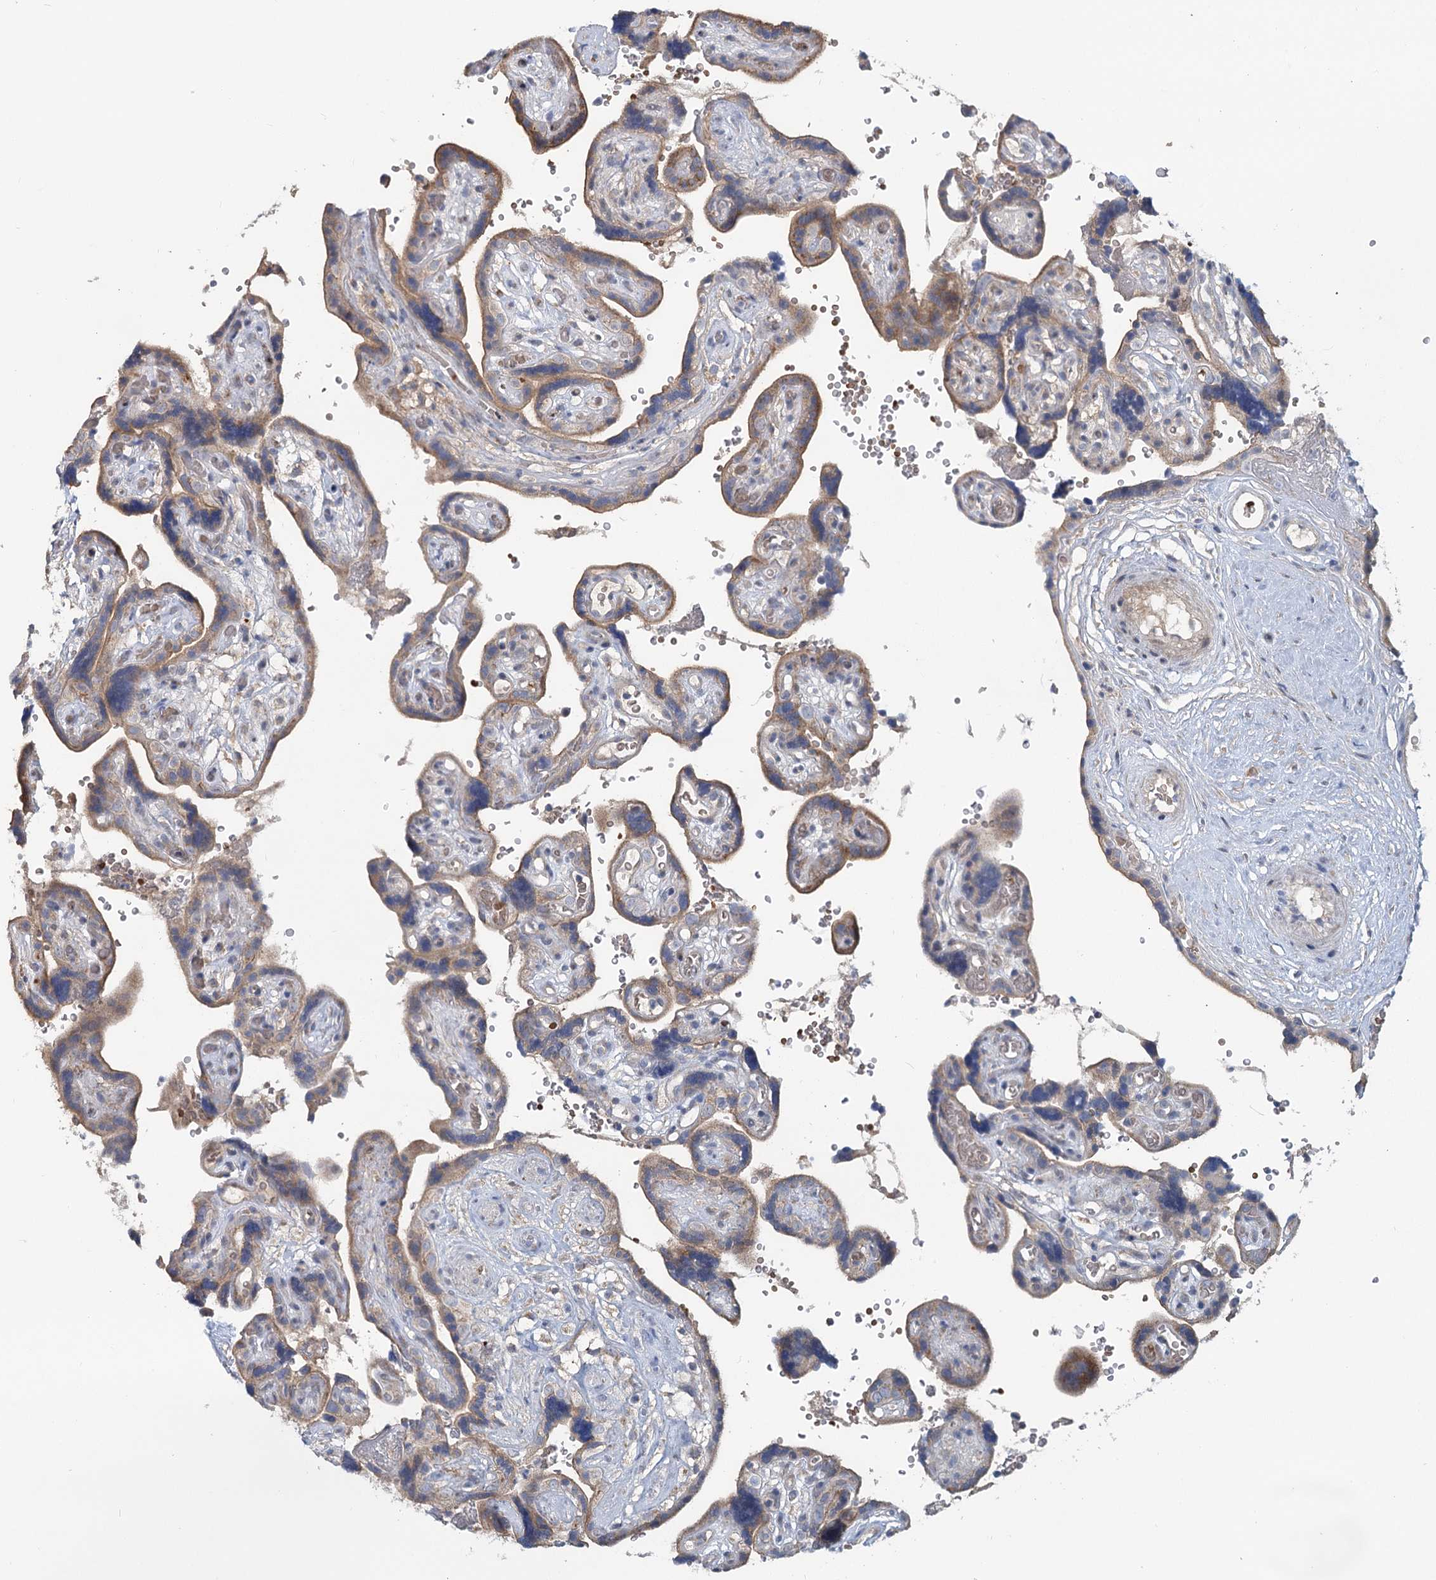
{"staining": {"intensity": "moderate", "quantity": ">75%", "location": "cytoplasmic/membranous"}, "tissue": "placenta", "cell_type": "Decidual cells", "image_type": "normal", "snomed": [{"axis": "morphology", "description": "Normal tissue, NOS"}, {"axis": "topography", "description": "Placenta"}], "caption": "Immunohistochemistry micrograph of unremarkable placenta stained for a protein (brown), which reveals medium levels of moderate cytoplasmic/membranous expression in approximately >75% of decidual cells.", "gene": "CIB4", "patient": {"sex": "female", "age": 30}}